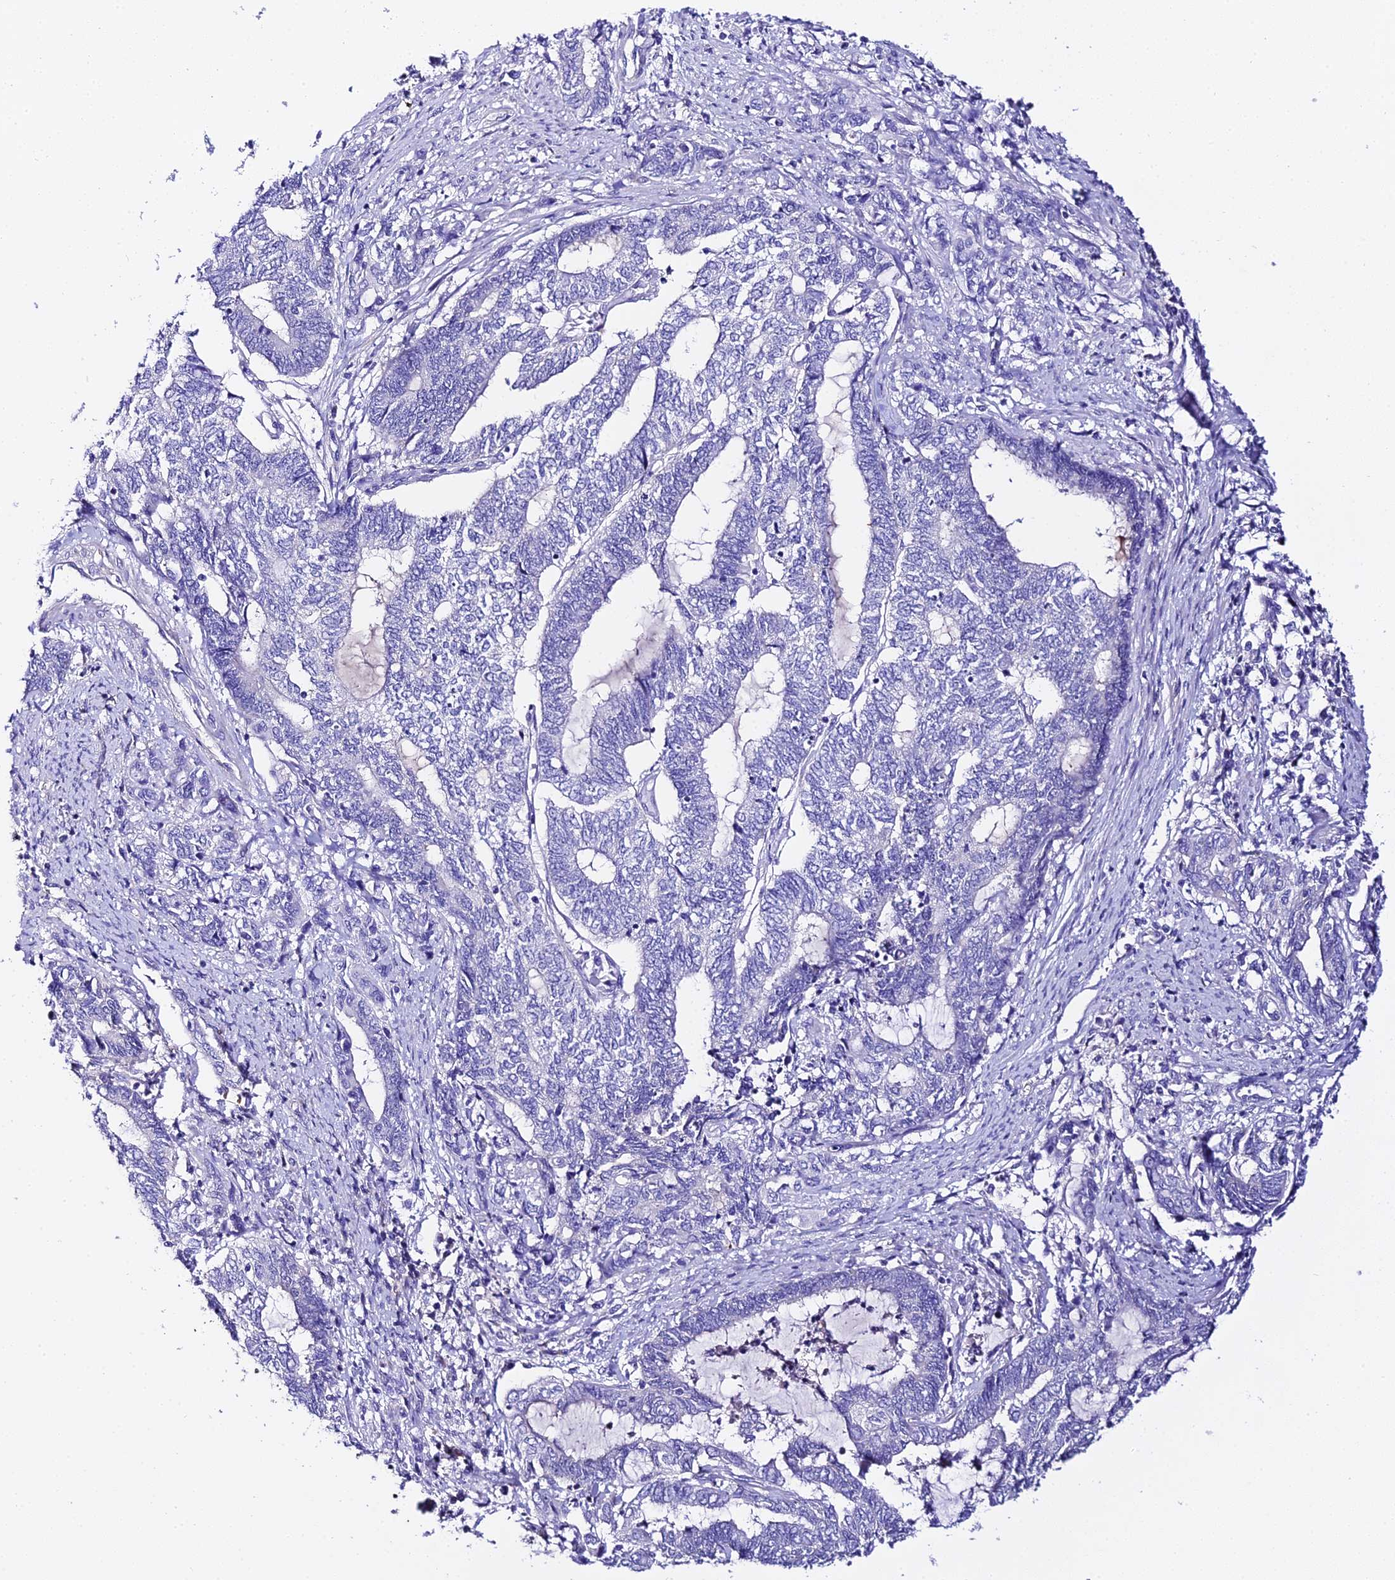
{"staining": {"intensity": "negative", "quantity": "none", "location": "none"}, "tissue": "endometrial cancer", "cell_type": "Tumor cells", "image_type": "cancer", "snomed": [{"axis": "morphology", "description": "Adenocarcinoma, NOS"}, {"axis": "topography", "description": "Uterus"}, {"axis": "topography", "description": "Endometrium"}], "caption": "Immunohistochemistry (IHC) image of human endometrial cancer stained for a protein (brown), which demonstrates no positivity in tumor cells.", "gene": "TMEM117", "patient": {"sex": "female", "age": 70}}